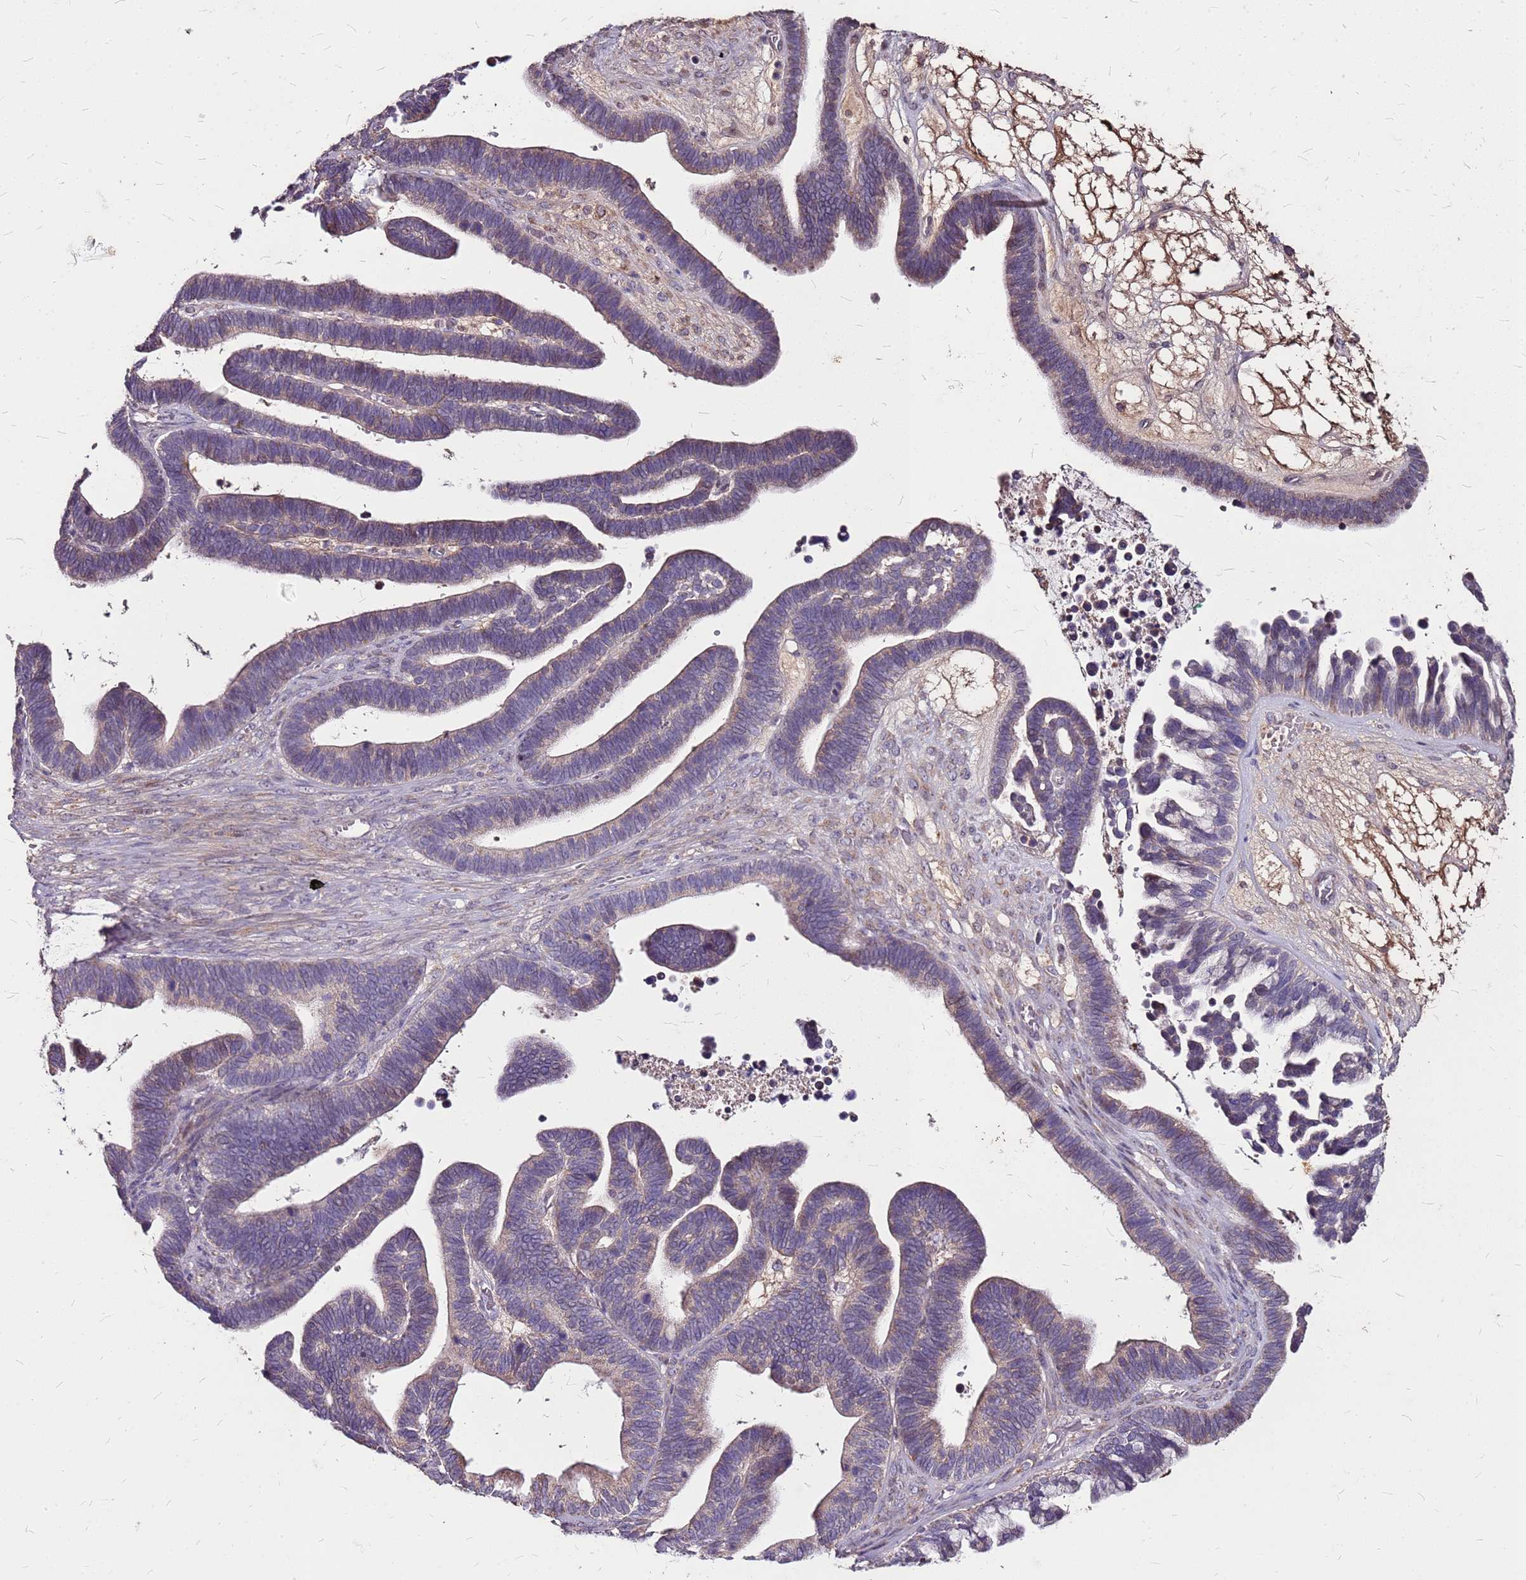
{"staining": {"intensity": "weak", "quantity": "25%-75%", "location": "cytoplasmic/membranous"}, "tissue": "ovarian cancer", "cell_type": "Tumor cells", "image_type": "cancer", "snomed": [{"axis": "morphology", "description": "Cystadenocarcinoma, serous, NOS"}, {"axis": "topography", "description": "Ovary"}], "caption": "Weak cytoplasmic/membranous staining for a protein is appreciated in approximately 25%-75% of tumor cells of ovarian cancer using IHC.", "gene": "DCDC2C", "patient": {"sex": "female", "age": 56}}